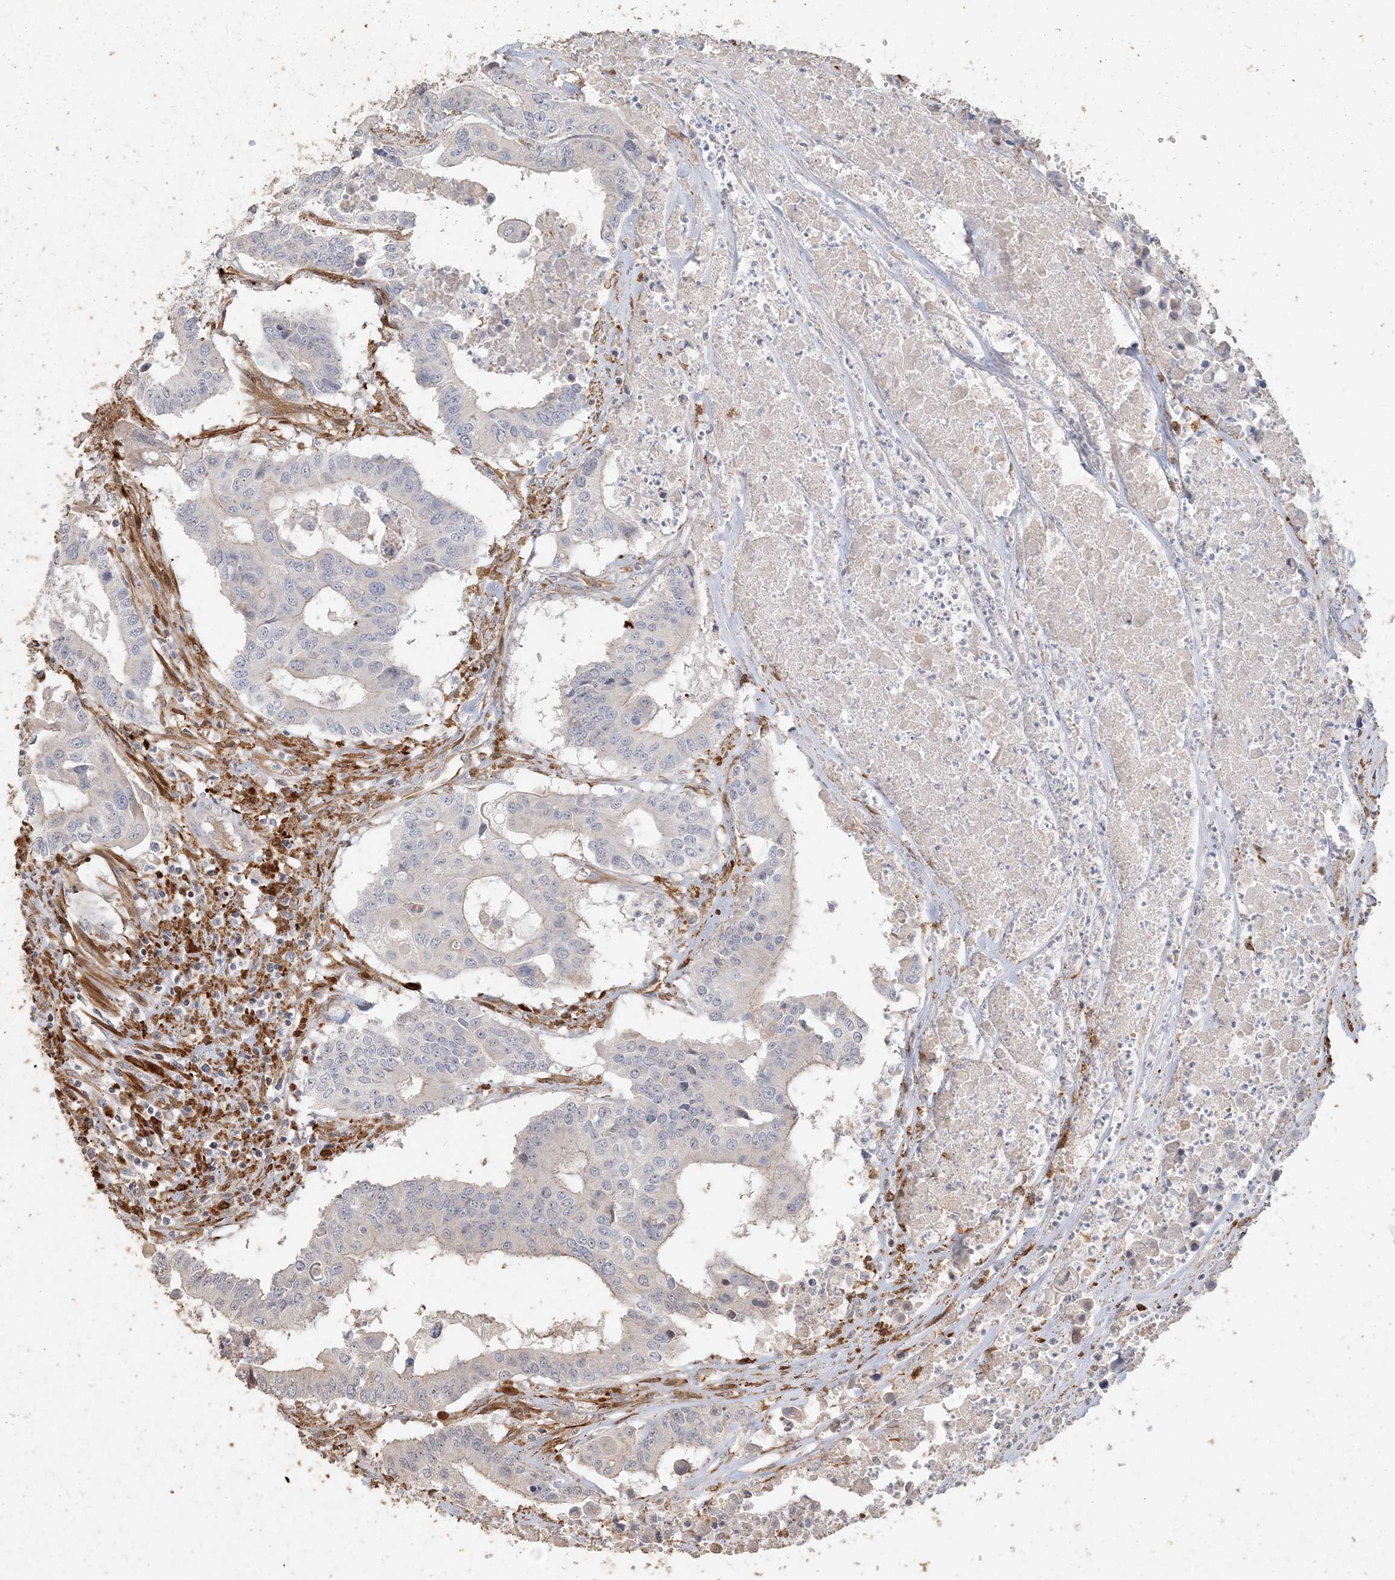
{"staining": {"intensity": "negative", "quantity": "none", "location": "none"}, "tissue": "colorectal cancer", "cell_type": "Tumor cells", "image_type": "cancer", "snomed": [{"axis": "morphology", "description": "Adenocarcinoma, NOS"}, {"axis": "topography", "description": "Colon"}], "caption": "Tumor cells show no significant protein expression in colorectal cancer (adenocarcinoma).", "gene": "RNF145", "patient": {"sex": "male", "age": 77}}